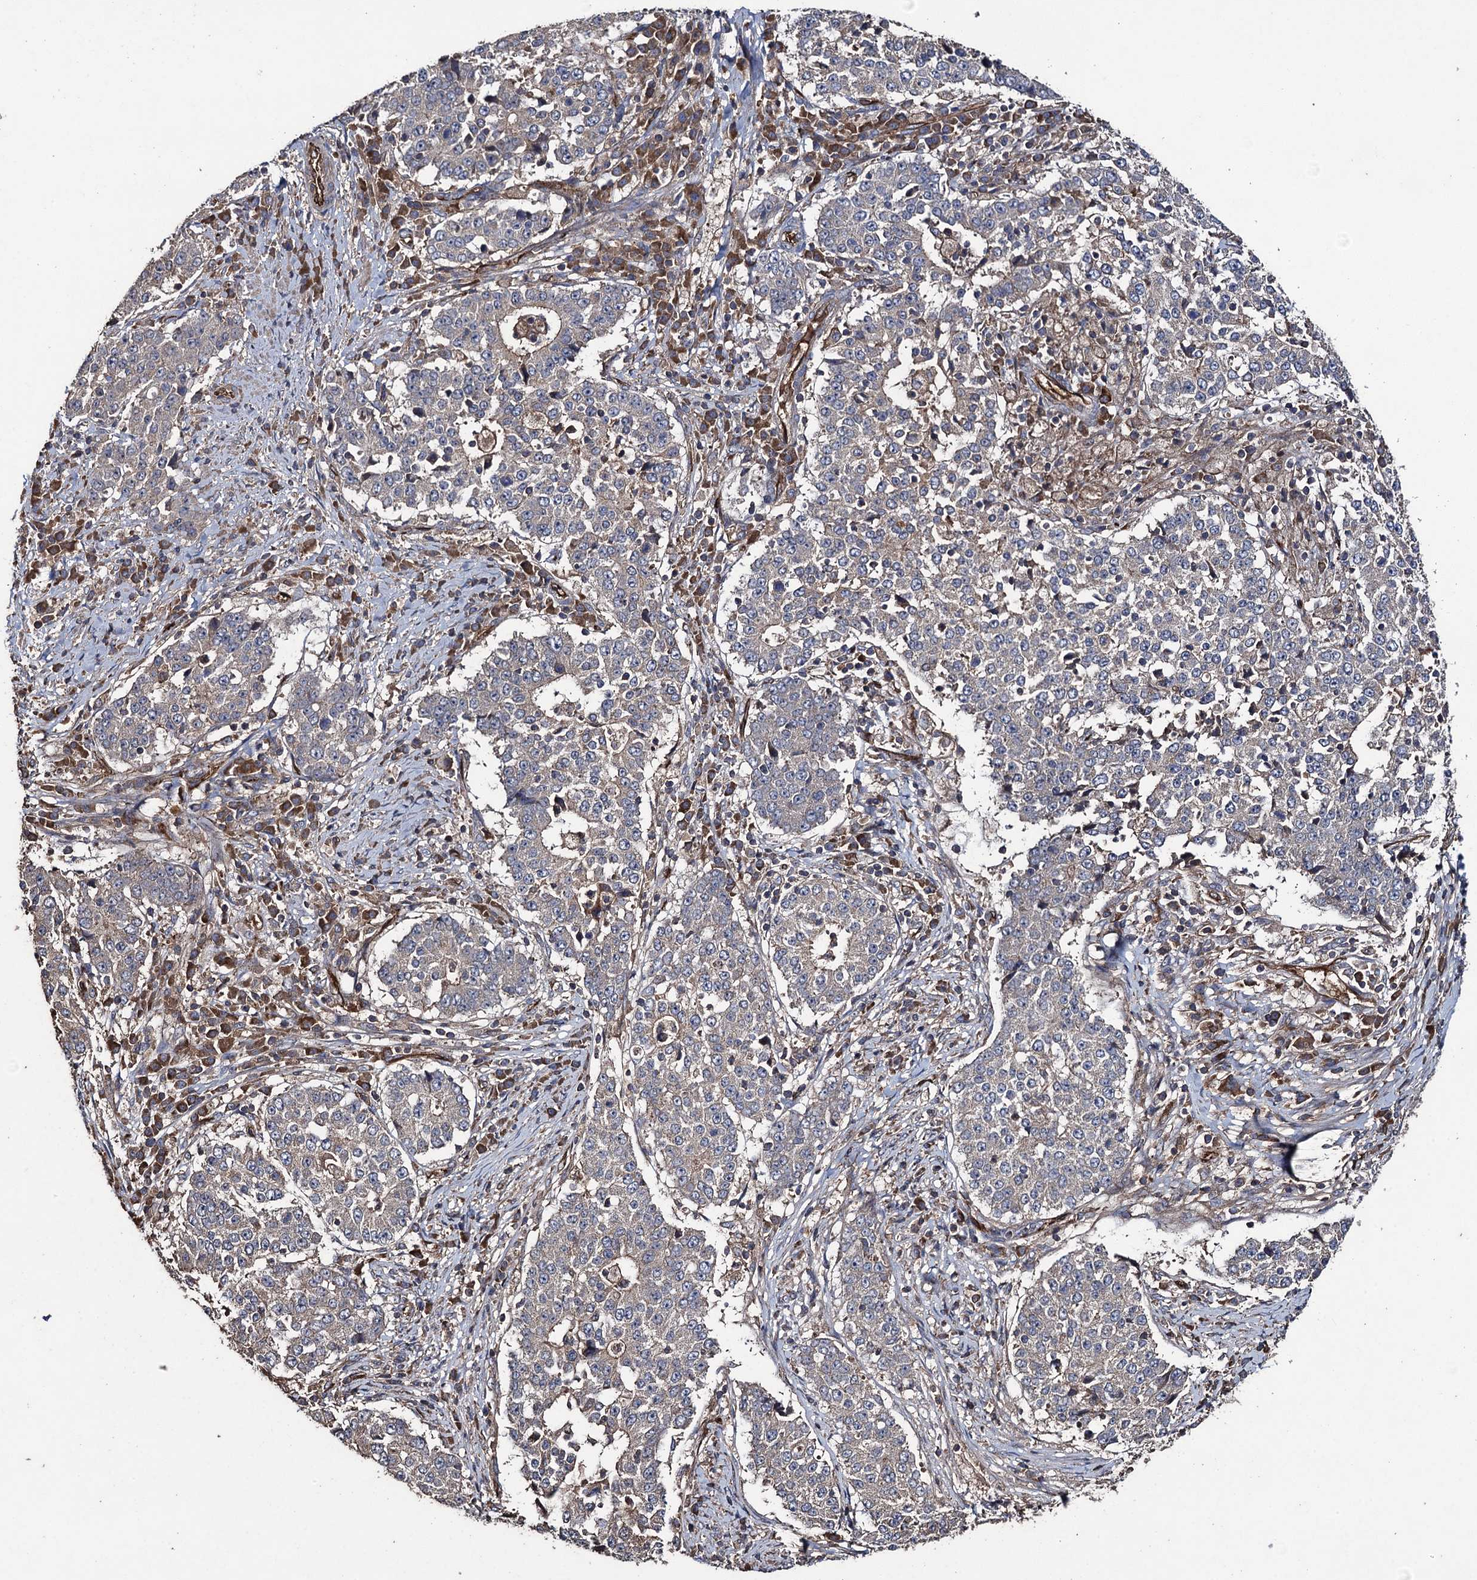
{"staining": {"intensity": "negative", "quantity": "none", "location": "none"}, "tissue": "stomach cancer", "cell_type": "Tumor cells", "image_type": "cancer", "snomed": [{"axis": "morphology", "description": "Adenocarcinoma, NOS"}, {"axis": "topography", "description": "Stomach"}], "caption": "High power microscopy micrograph of an immunohistochemistry histopathology image of stomach cancer (adenocarcinoma), revealing no significant staining in tumor cells. Nuclei are stained in blue.", "gene": "TXNDC11", "patient": {"sex": "male", "age": 59}}